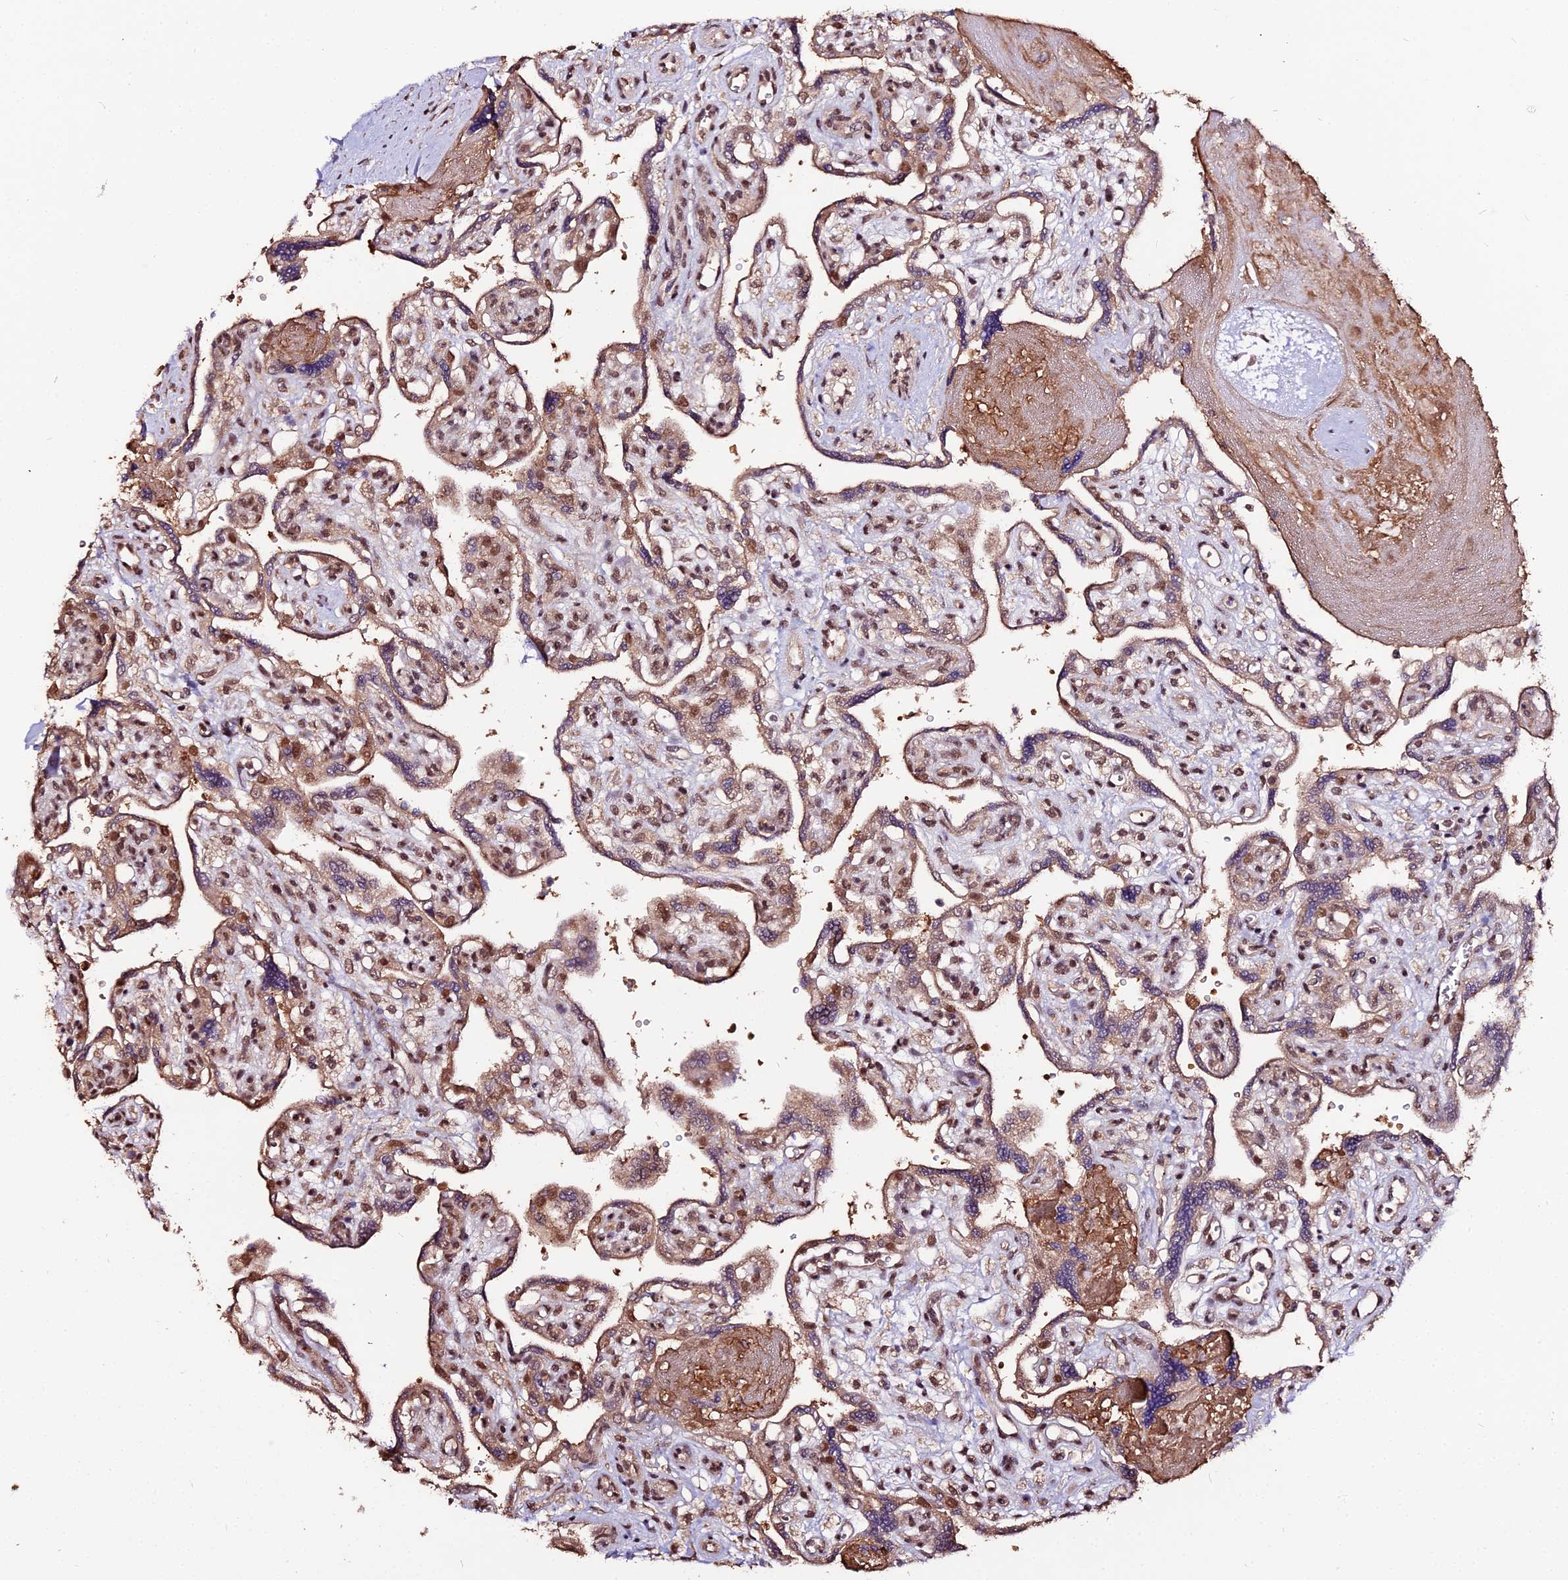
{"staining": {"intensity": "moderate", "quantity": ">75%", "location": "cytoplasmic/membranous"}, "tissue": "placenta", "cell_type": "Trophoblastic cells", "image_type": "normal", "snomed": [{"axis": "morphology", "description": "Normal tissue, NOS"}, {"axis": "topography", "description": "Placenta"}], "caption": "IHC histopathology image of benign placenta stained for a protein (brown), which displays medium levels of moderate cytoplasmic/membranous positivity in approximately >75% of trophoblastic cells.", "gene": "ZDBF2", "patient": {"sex": "female", "age": 39}}